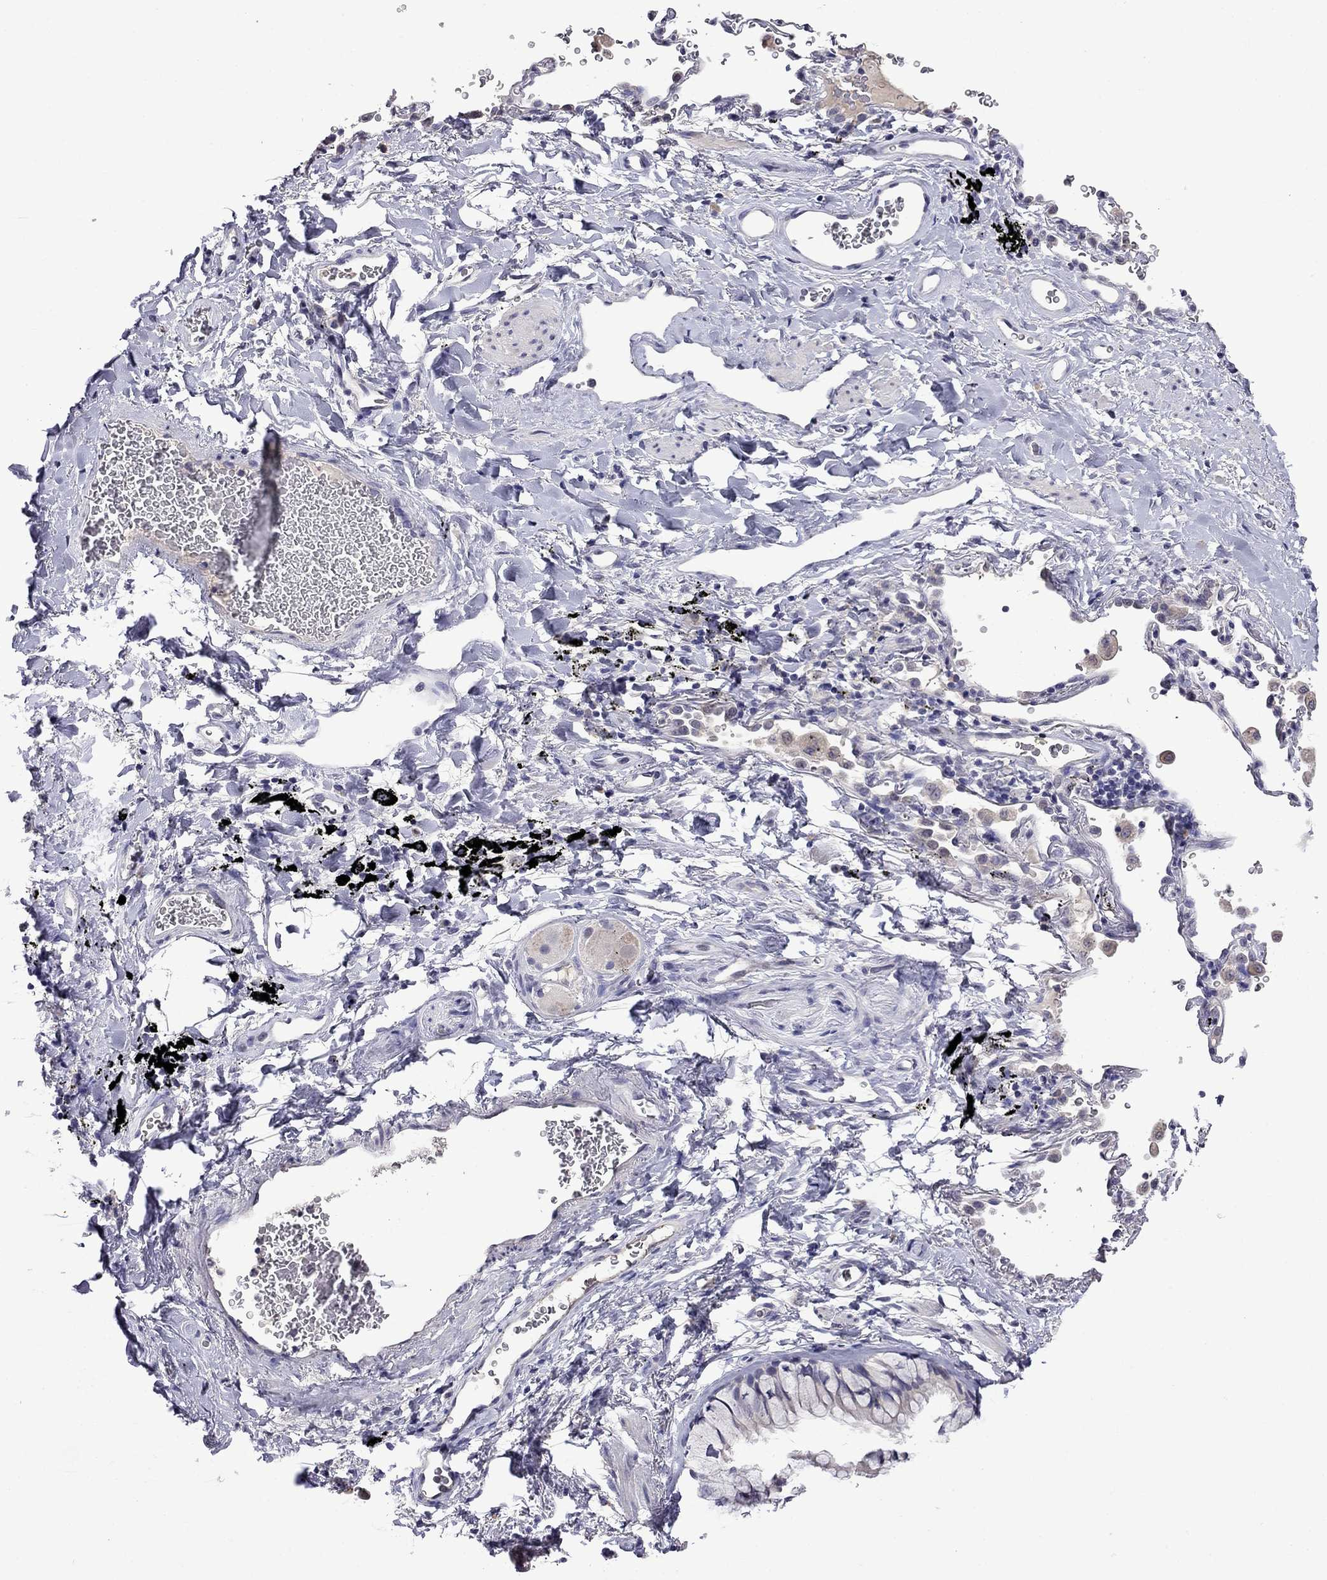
{"staining": {"intensity": "negative", "quantity": "none", "location": "none"}, "tissue": "soft tissue", "cell_type": "Fibroblasts", "image_type": "normal", "snomed": [{"axis": "morphology", "description": "Normal tissue, NOS"}, {"axis": "morphology", "description": "Adenocarcinoma, NOS"}, {"axis": "topography", "description": "Cartilage tissue"}, {"axis": "topography", "description": "Lung"}], "caption": "Protein analysis of benign soft tissue reveals no significant expression in fibroblasts. (Brightfield microscopy of DAB (3,3'-diaminobenzidine) immunohistochemistry (IHC) at high magnification).", "gene": "STAR", "patient": {"sex": "male", "age": 59}}